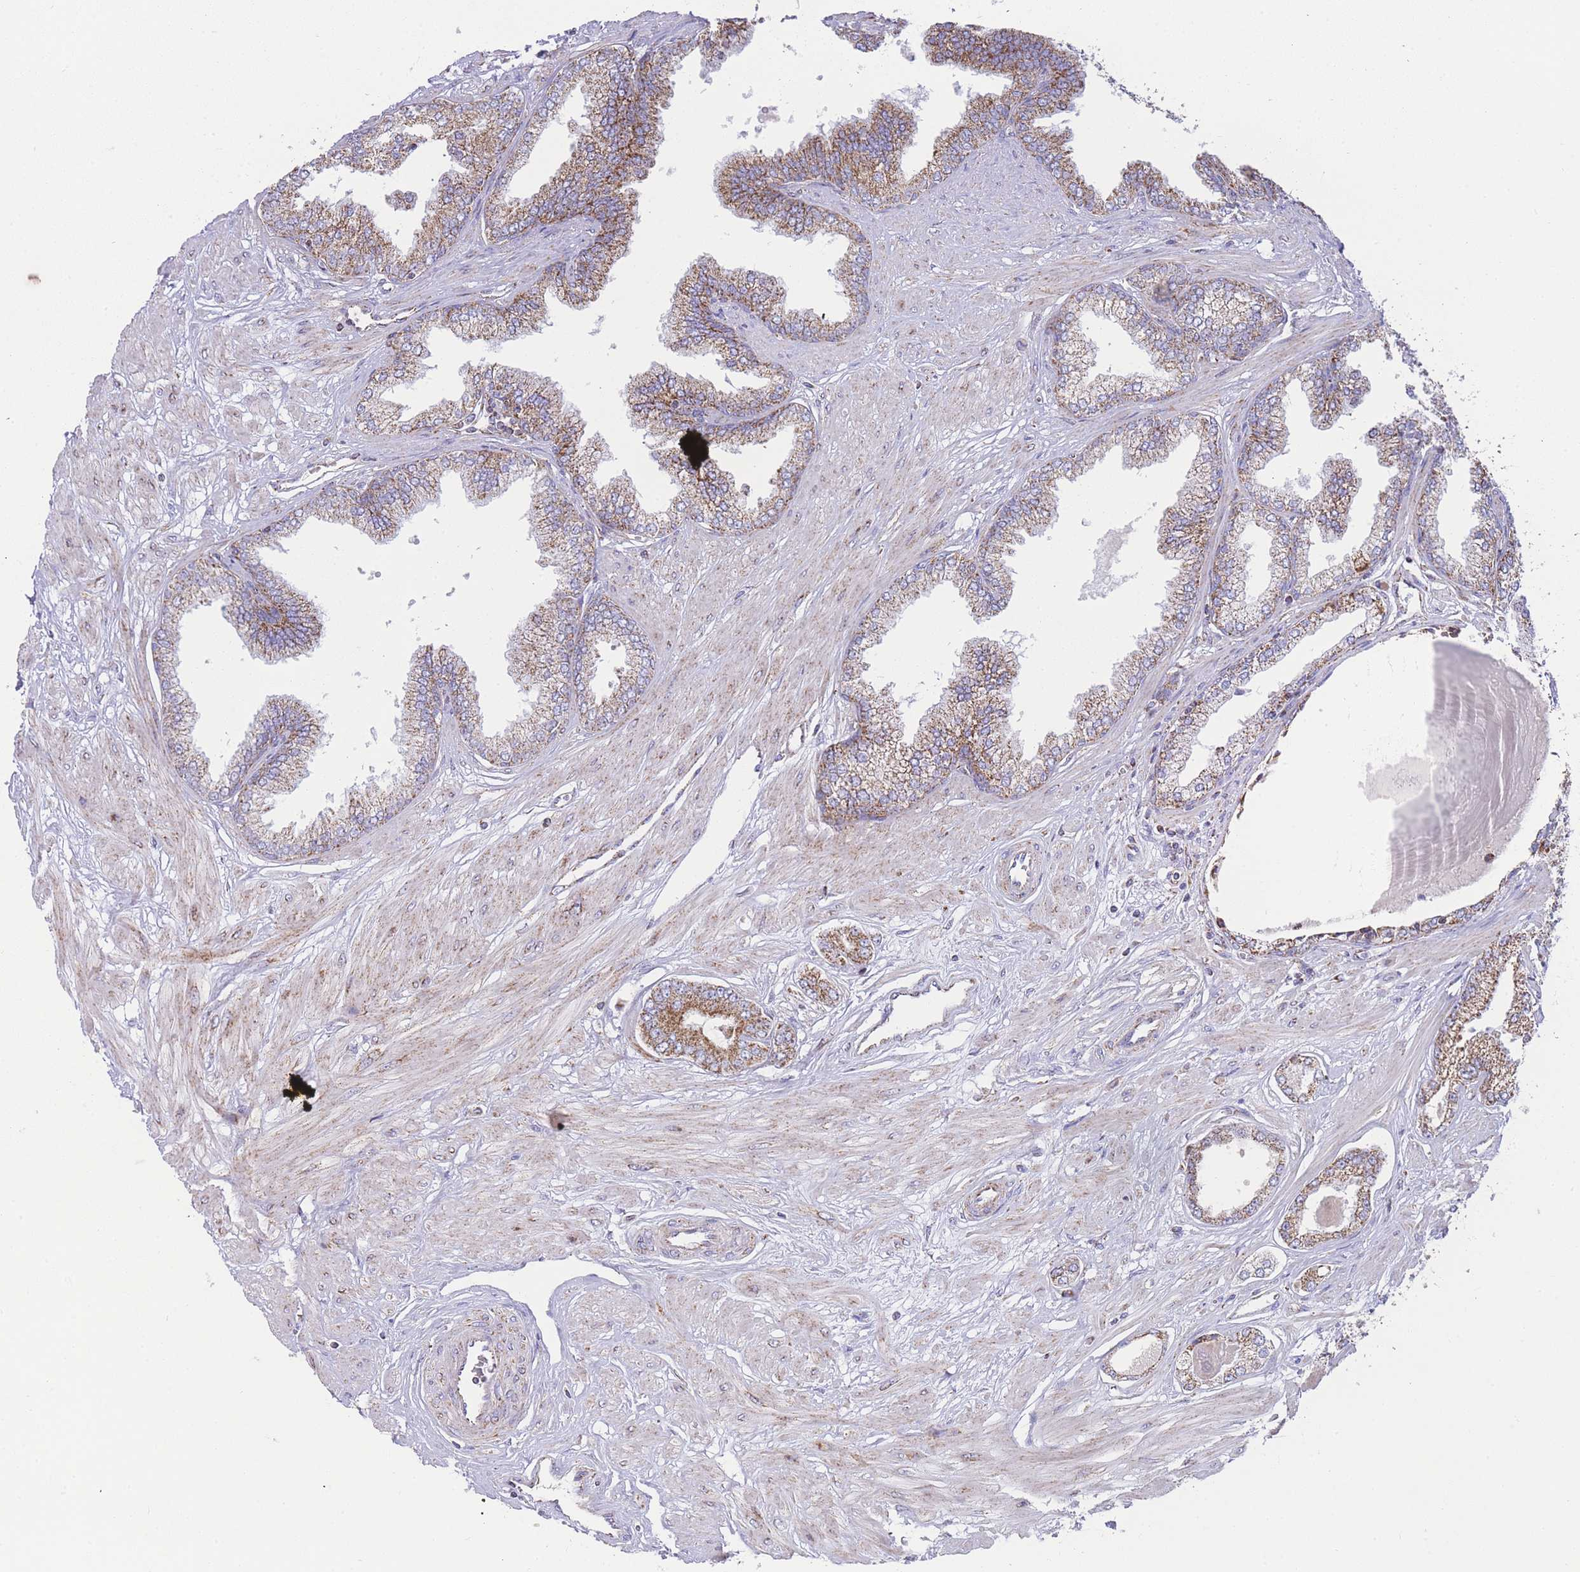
{"staining": {"intensity": "moderate", "quantity": ">75%", "location": "cytoplasmic/membranous"}, "tissue": "prostate cancer", "cell_type": "Tumor cells", "image_type": "cancer", "snomed": [{"axis": "morphology", "description": "Adenocarcinoma, Low grade"}, {"axis": "topography", "description": "Prostate"}], "caption": "IHC of adenocarcinoma (low-grade) (prostate) demonstrates medium levels of moderate cytoplasmic/membranous positivity in approximately >75% of tumor cells.", "gene": "GSTM1", "patient": {"sex": "male", "age": 64}}